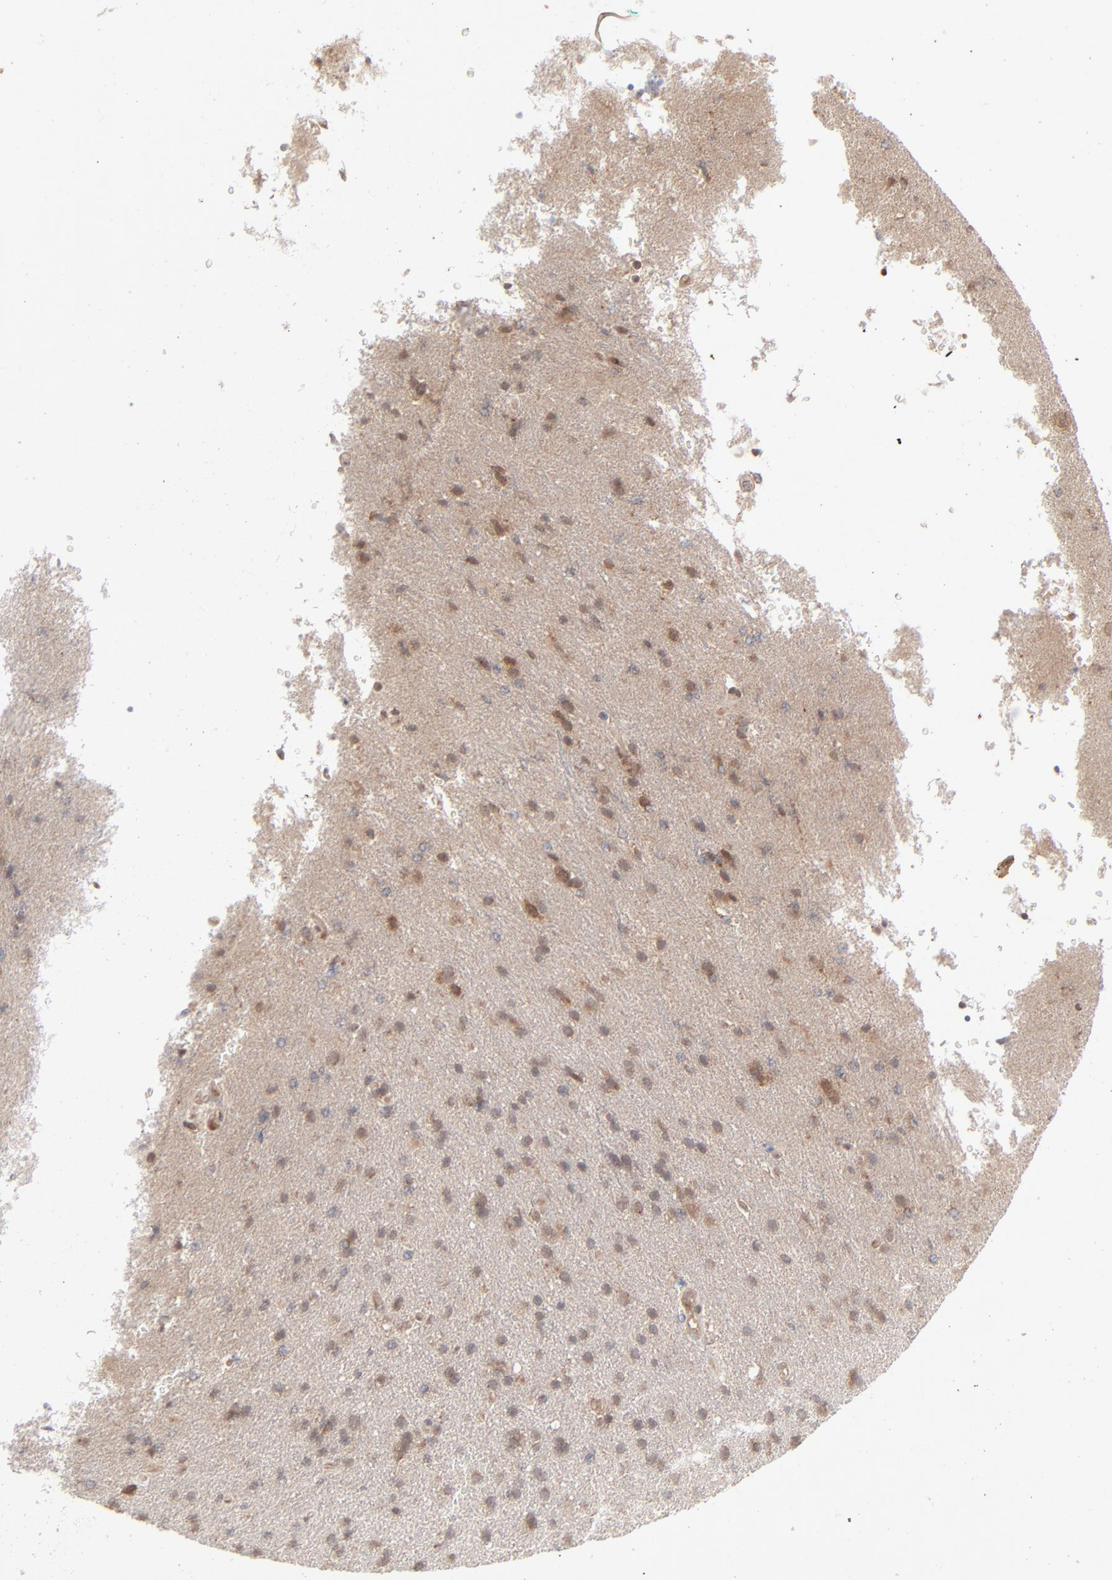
{"staining": {"intensity": "weak", "quantity": ">75%", "location": "cytoplasmic/membranous"}, "tissue": "glioma", "cell_type": "Tumor cells", "image_type": "cancer", "snomed": [{"axis": "morphology", "description": "Glioma, malignant, High grade"}, {"axis": "topography", "description": "Brain"}], "caption": "This histopathology image displays immunohistochemistry staining of glioma, with low weak cytoplasmic/membranous positivity in approximately >75% of tumor cells.", "gene": "SCFD1", "patient": {"sex": "male", "age": 33}}